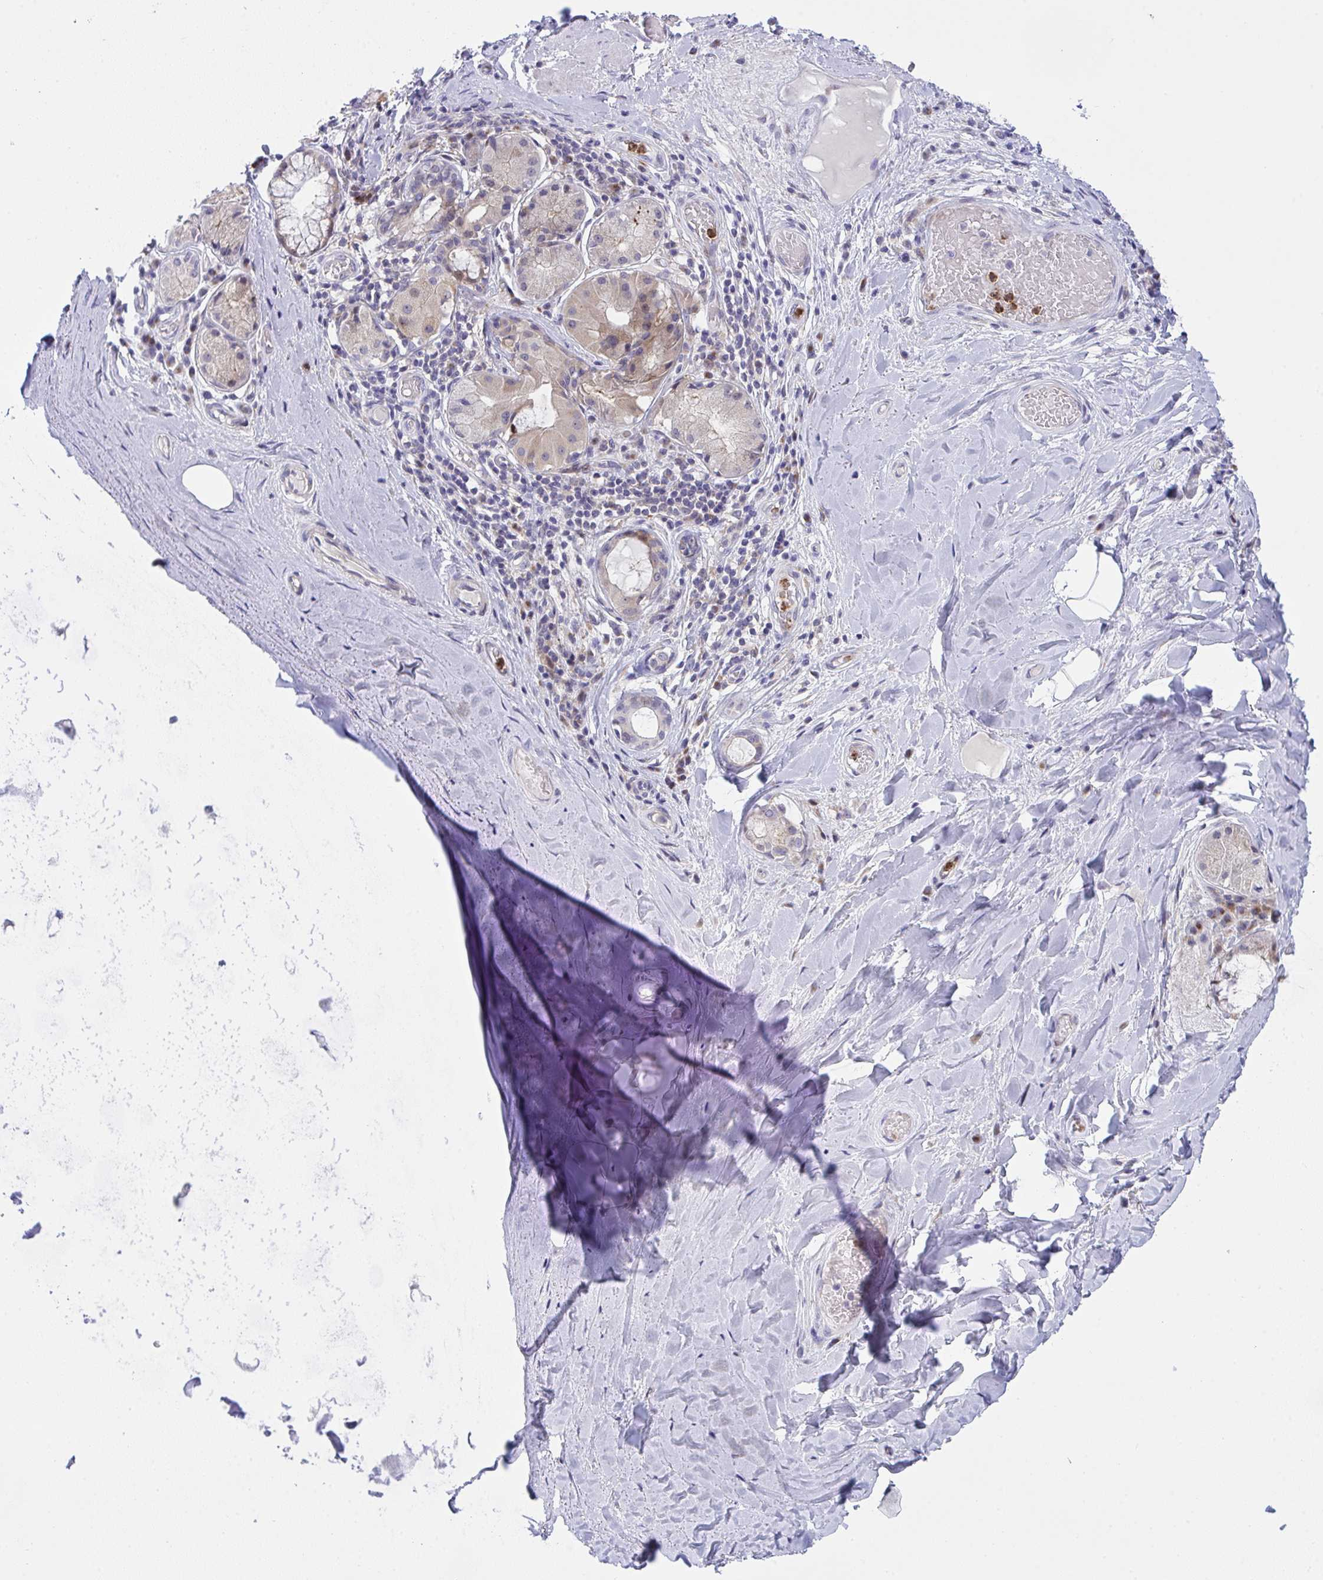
{"staining": {"intensity": "negative", "quantity": "none", "location": "none"}, "tissue": "adipose tissue", "cell_type": "Adipocytes", "image_type": "normal", "snomed": [{"axis": "morphology", "description": "Normal tissue, NOS"}, {"axis": "topography", "description": "Cartilage tissue"}, {"axis": "topography", "description": "Bronchus"}], "caption": "This is an IHC histopathology image of benign adipose tissue. There is no positivity in adipocytes.", "gene": "ZNF554", "patient": {"sex": "male", "age": 64}}